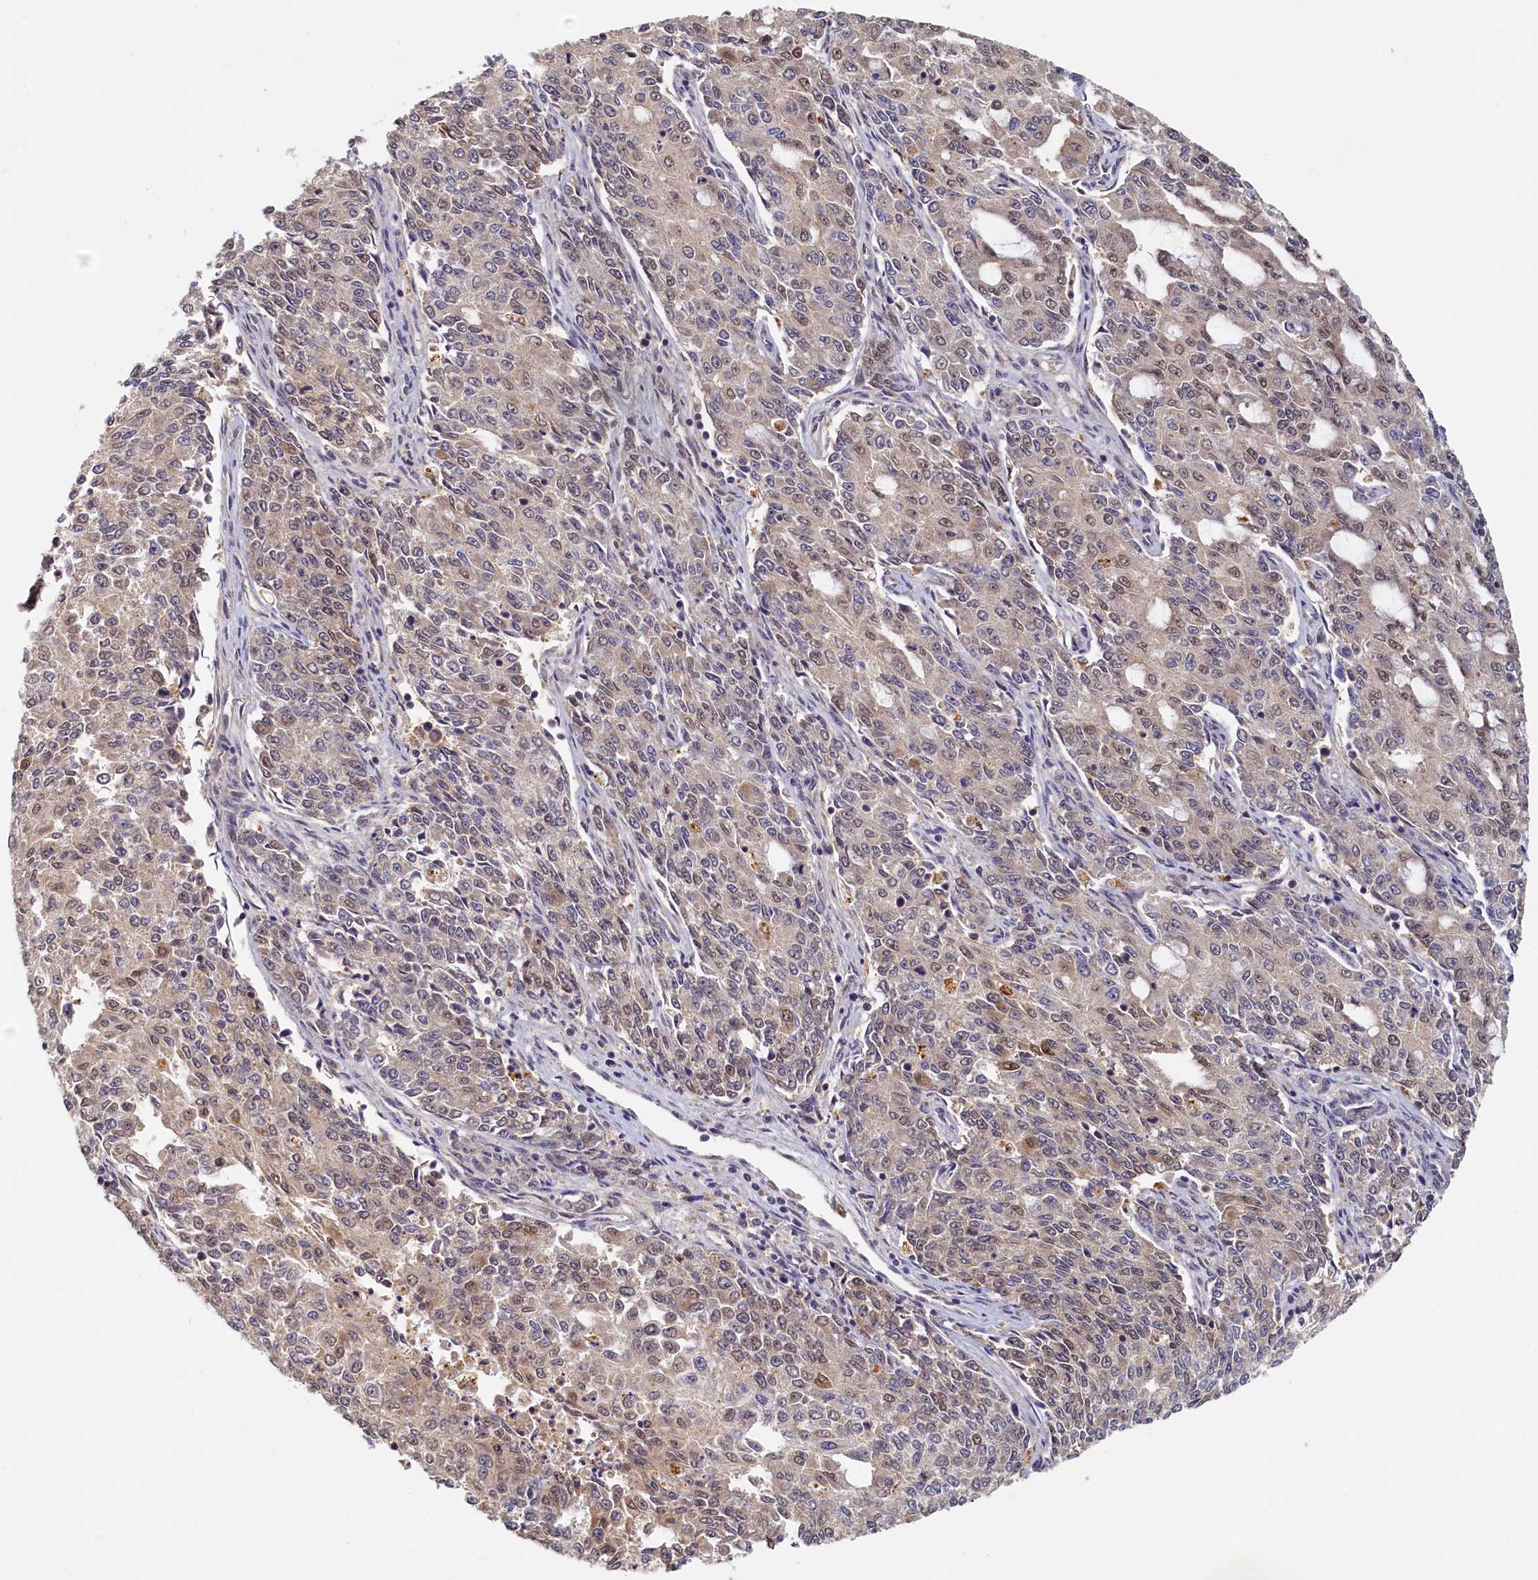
{"staining": {"intensity": "weak", "quantity": ">75%", "location": "cytoplasmic/membranous,nuclear"}, "tissue": "endometrial cancer", "cell_type": "Tumor cells", "image_type": "cancer", "snomed": [{"axis": "morphology", "description": "Adenocarcinoma, NOS"}, {"axis": "topography", "description": "Endometrium"}], "caption": "Immunohistochemical staining of human endometrial cancer shows low levels of weak cytoplasmic/membranous and nuclear positivity in about >75% of tumor cells.", "gene": "PAAF1", "patient": {"sex": "female", "age": 50}}